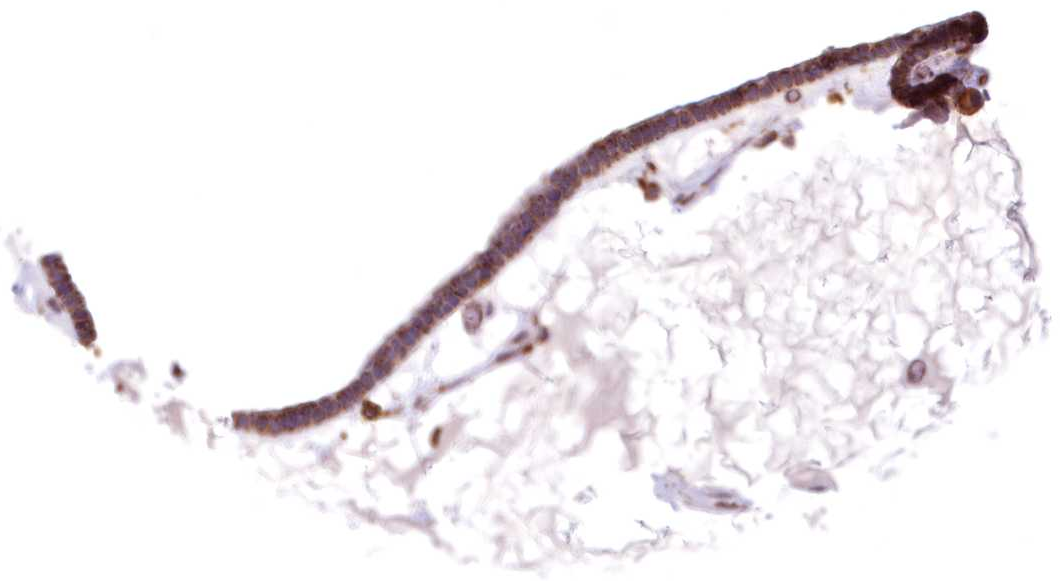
{"staining": {"intensity": "moderate", "quantity": ">75%", "location": "cytoplasmic/membranous"}, "tissue": "ovarian cancer", "cell_type": "Tumor cells", "image_type": "cancer", "snomed": [{"axis": "morphology", "description": "Cystadenocarcinoma, serous, NOS"}, {"axis": "topography", "description": "Ovary"}], "caption": "Immunohistochemistry (IHC) image of neoplastic tissue: human ovarian serous cystadenocarcinoma stained using immunohistochemistry (IHC) exhibits medium levels of moderate protein expression localized specifically in the cytoplasmic/membranous of tumor cells, appearing as a cytoplasmic/membranous brown color.", "gene": "TMEM139", "patient": {"sex": "female", "age": 56}}